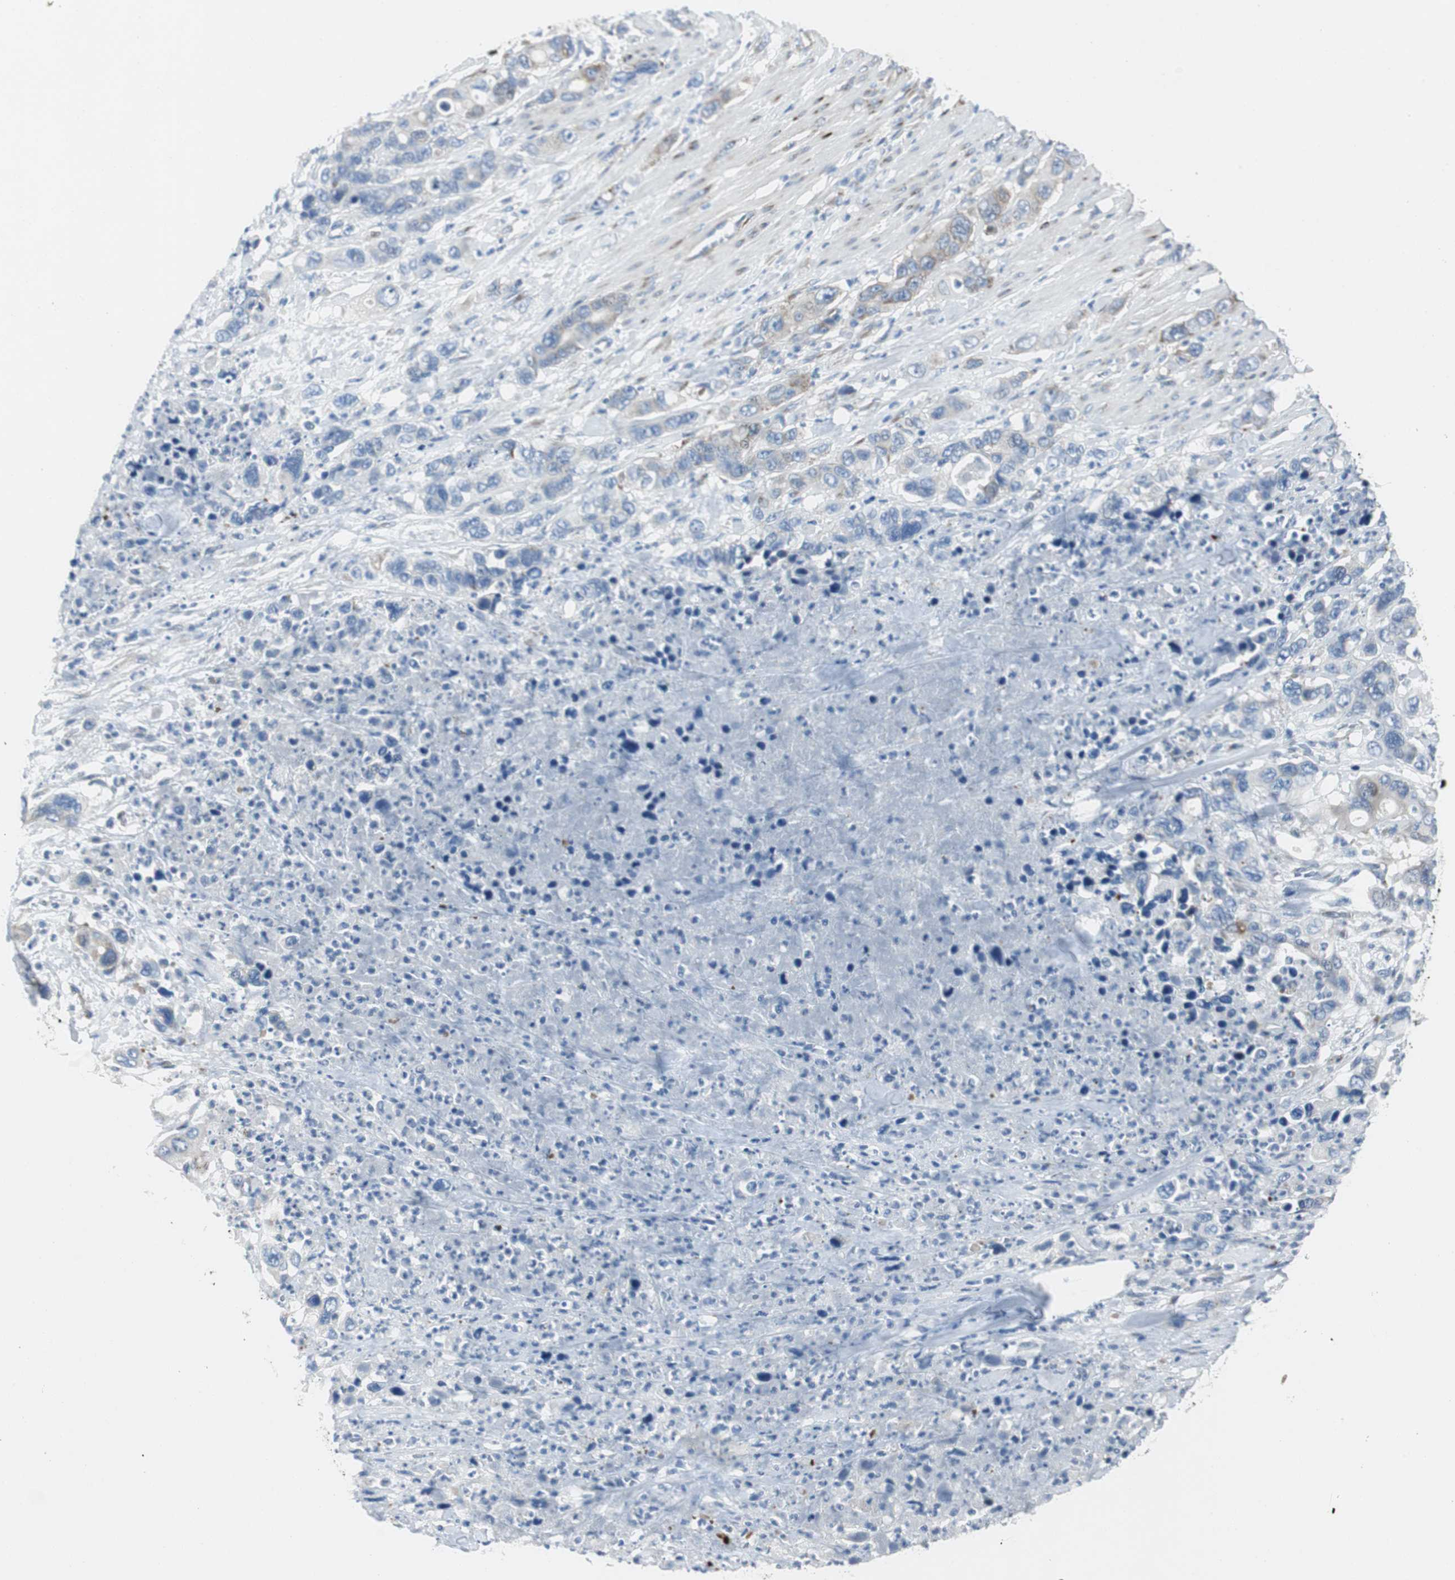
{"staining": {"intensity": "moderate", "quantity": "25%-75%", "location": "cytoplasmic/membranous"}, "tissue": "pancreatic cancer", "cell_type": "Tumor cells", "image_type": "cancer", "snomed": [{"axis": "morphology", "description": "Adenocarcinoma, NOS"}, {"axis": "topography", "description": "Pancreas"}], "caption": "Pancreatic cancer stained with a brown dye displays moderate cytoplasmic/membranous positive positivity in approximately 25%-75% of tumor cells.", "gene": "BBC3", "patient": {"sex": "female", "age": 71}}